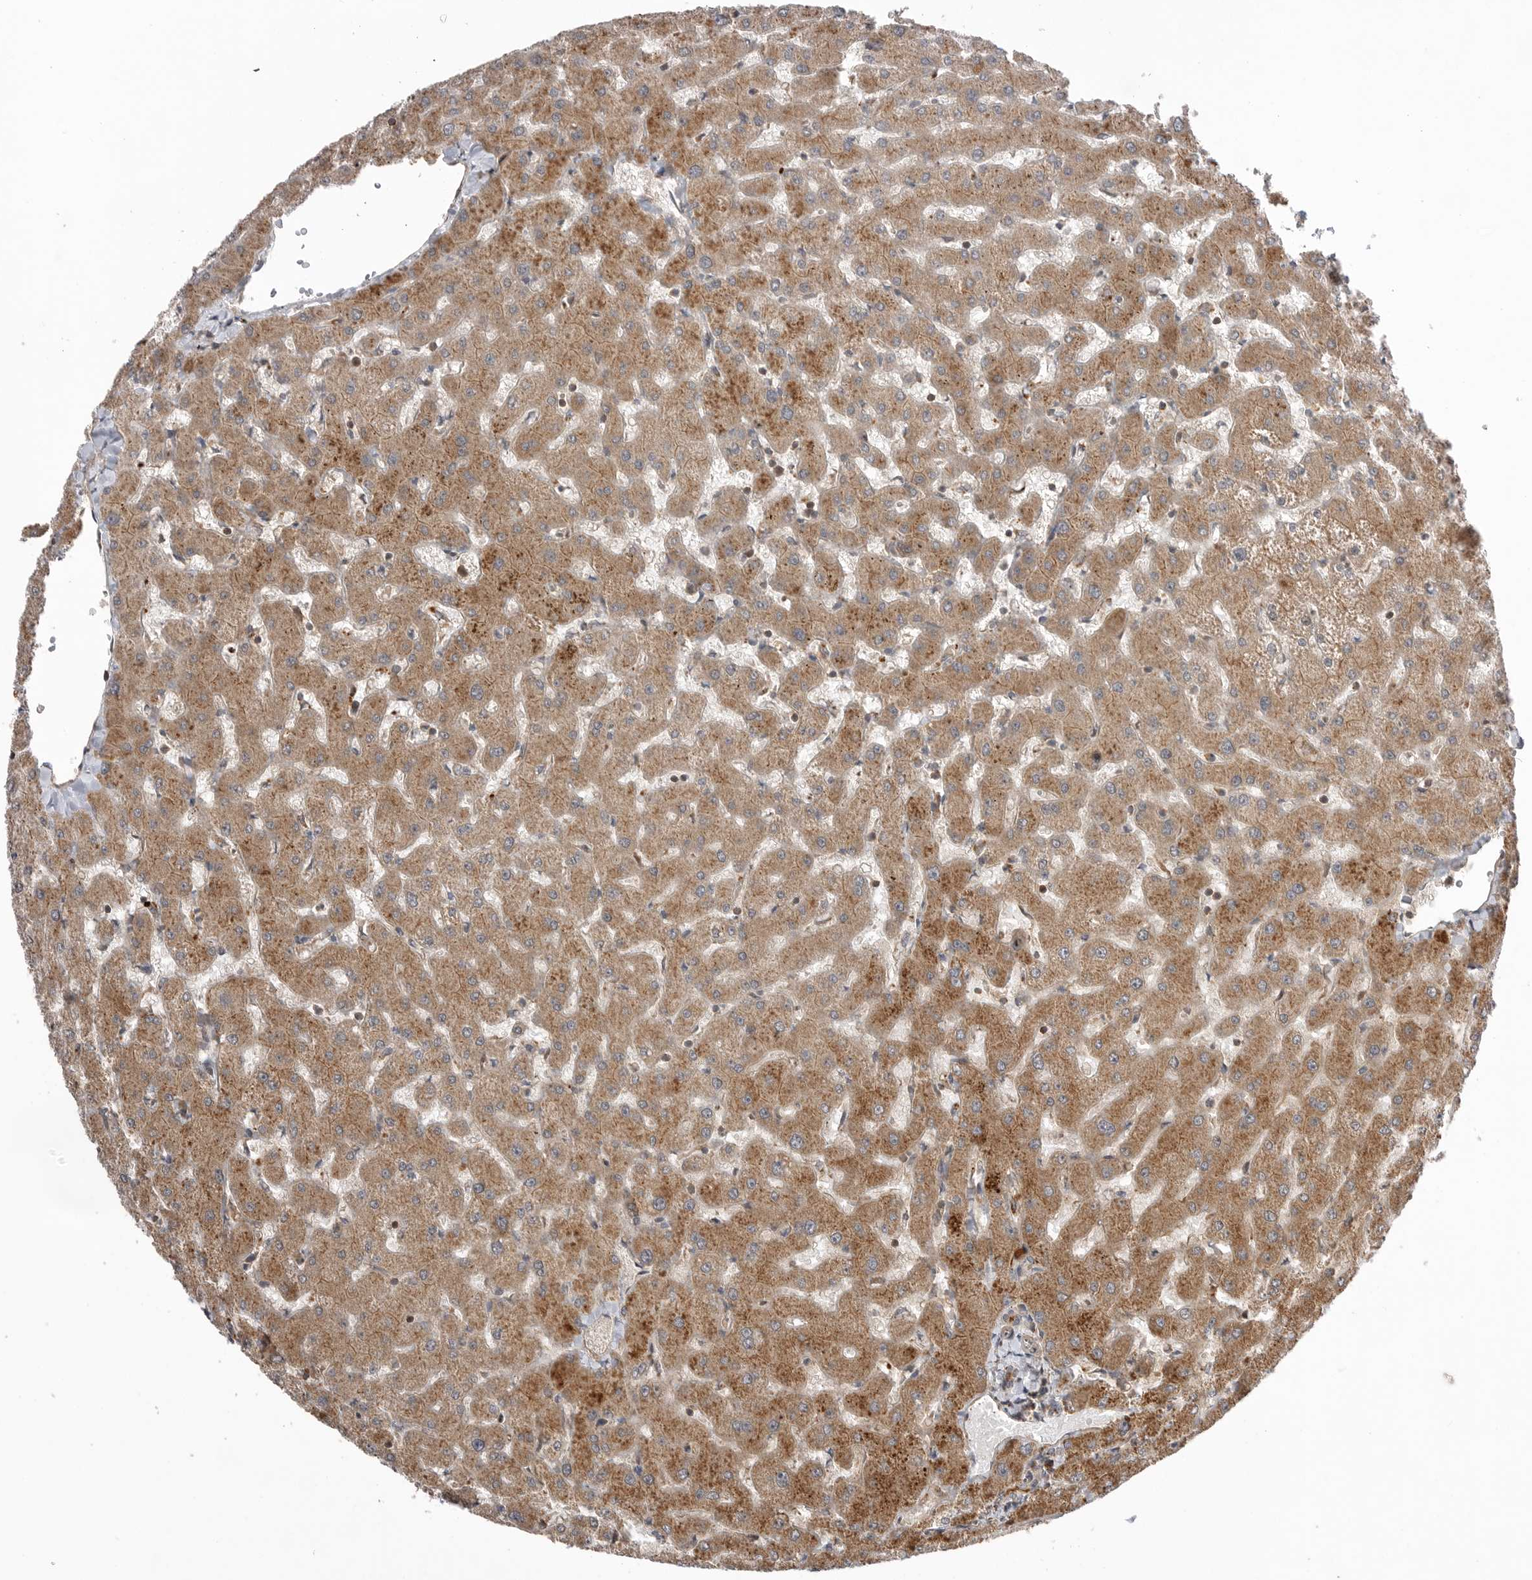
{"staining": {"intensity": "weak", "quantity": "<25%", "location": "cytoplasmic/membranous"}, "tissue": "liver", "cell_type": "Cholangiocytes", "image_type": "normal", "snomed": [{"axis": "morphology", "description": "Normal tissue, NOS"}, {"axis": "topography", "description": "Liver"}], "caption": "Cholangiocytes are negative for protein expression in benign human liver. Brightfield microscopy of immunohistochemistry stained with DAB (3,3'-diaminobenzidine) (brown) and hematoxylin (blue), captured at high magnification.", "gene": "PEAK1", "patient": {"sex": "female", "age": 63}}